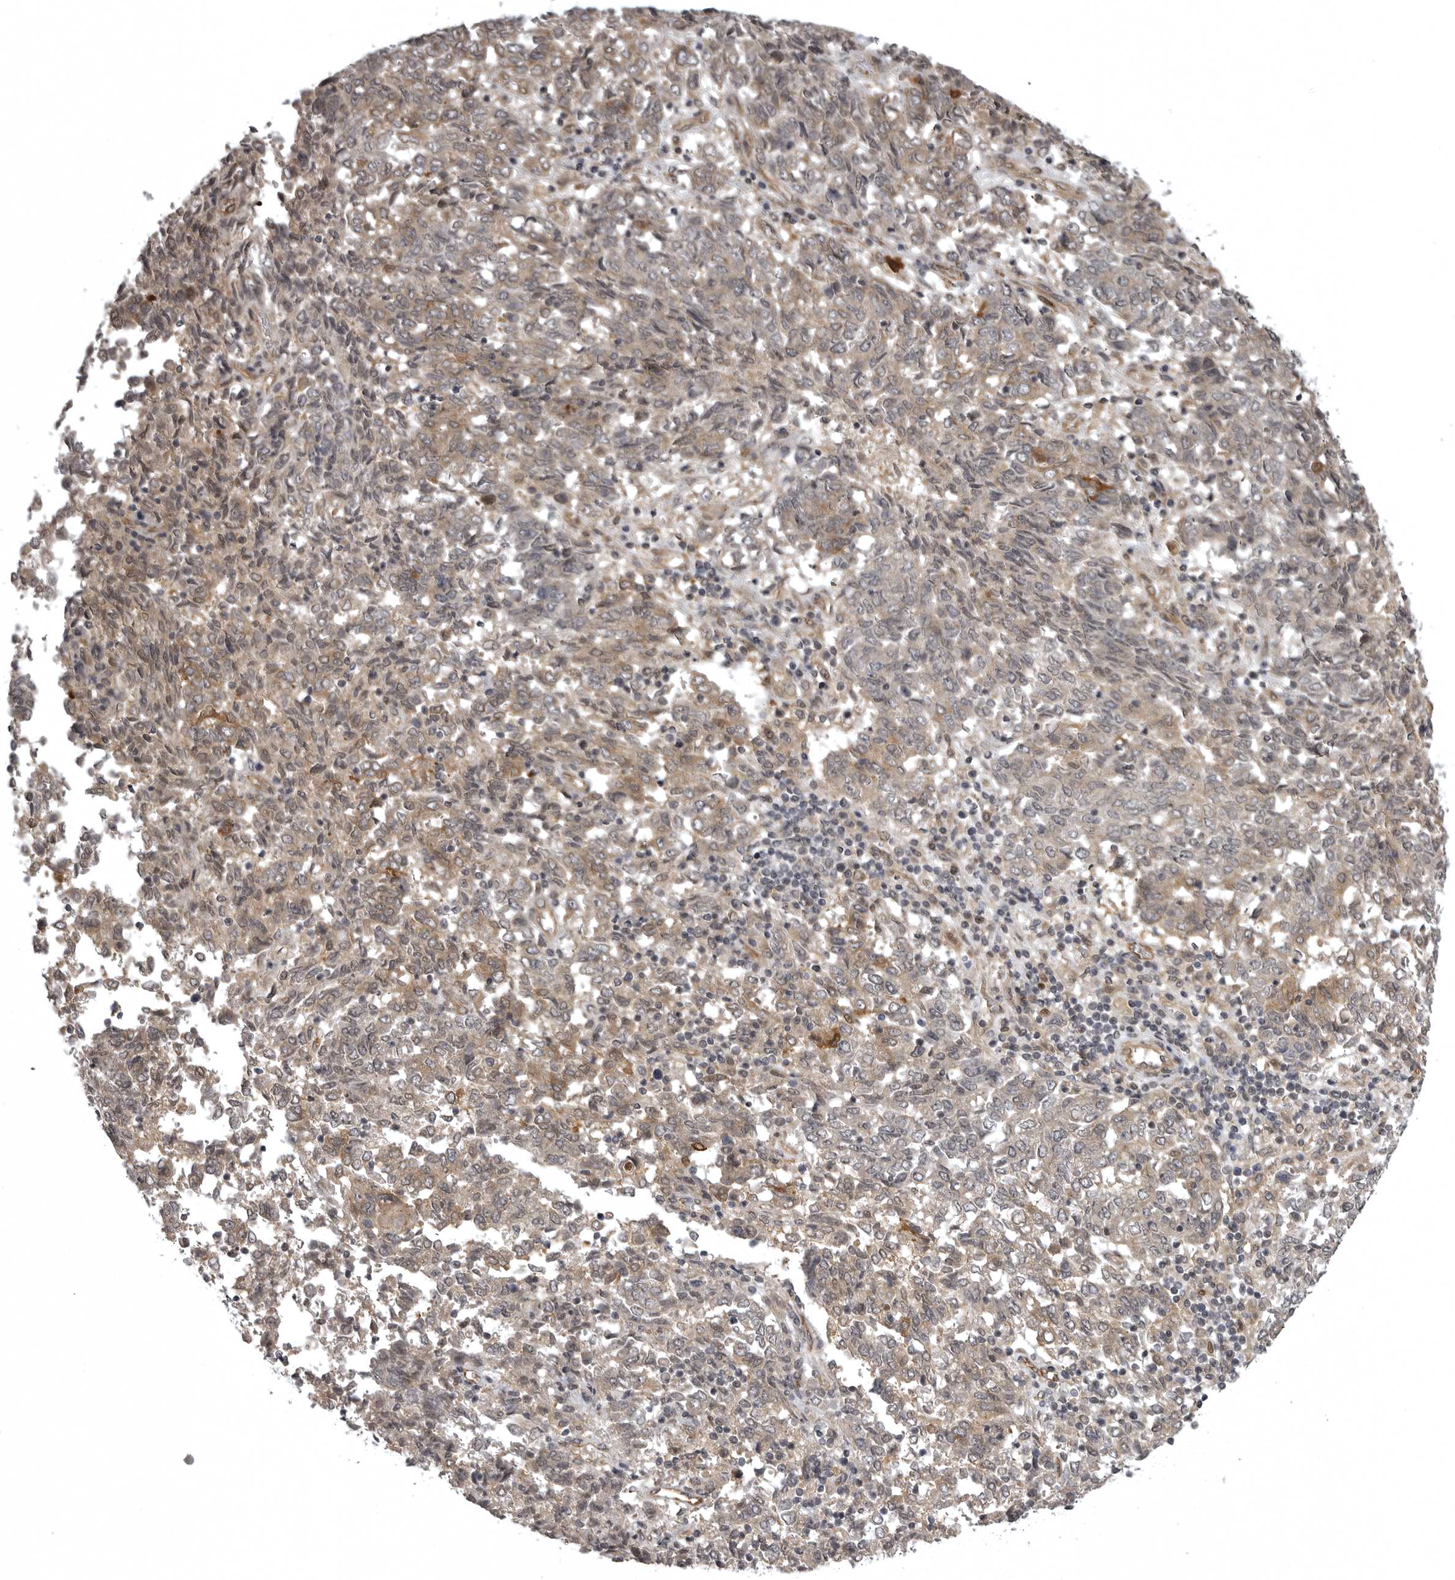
{"staining": {"intensity": "moderate", "quantity": ">75%", "location": "cytoplasmic/membranous"}, "tissue": "endometrial cancer", "cell_type": "Tumor cells", "image_type": "cancer", "snomed": [{"axis": "morphology", "description": "Adenocarcinoma, NOS"}, {"axis": "topography", "description": "Endometrium"}], "caption": "Brown immunohistochemical staining in endometrial cancer (adenocarcinoma) shows moderate cytoplasmic/membranous expression in approximately >75% of tumor cells.", "gene": "SNX16", "patient": {"sex": "female", "age": 80}}